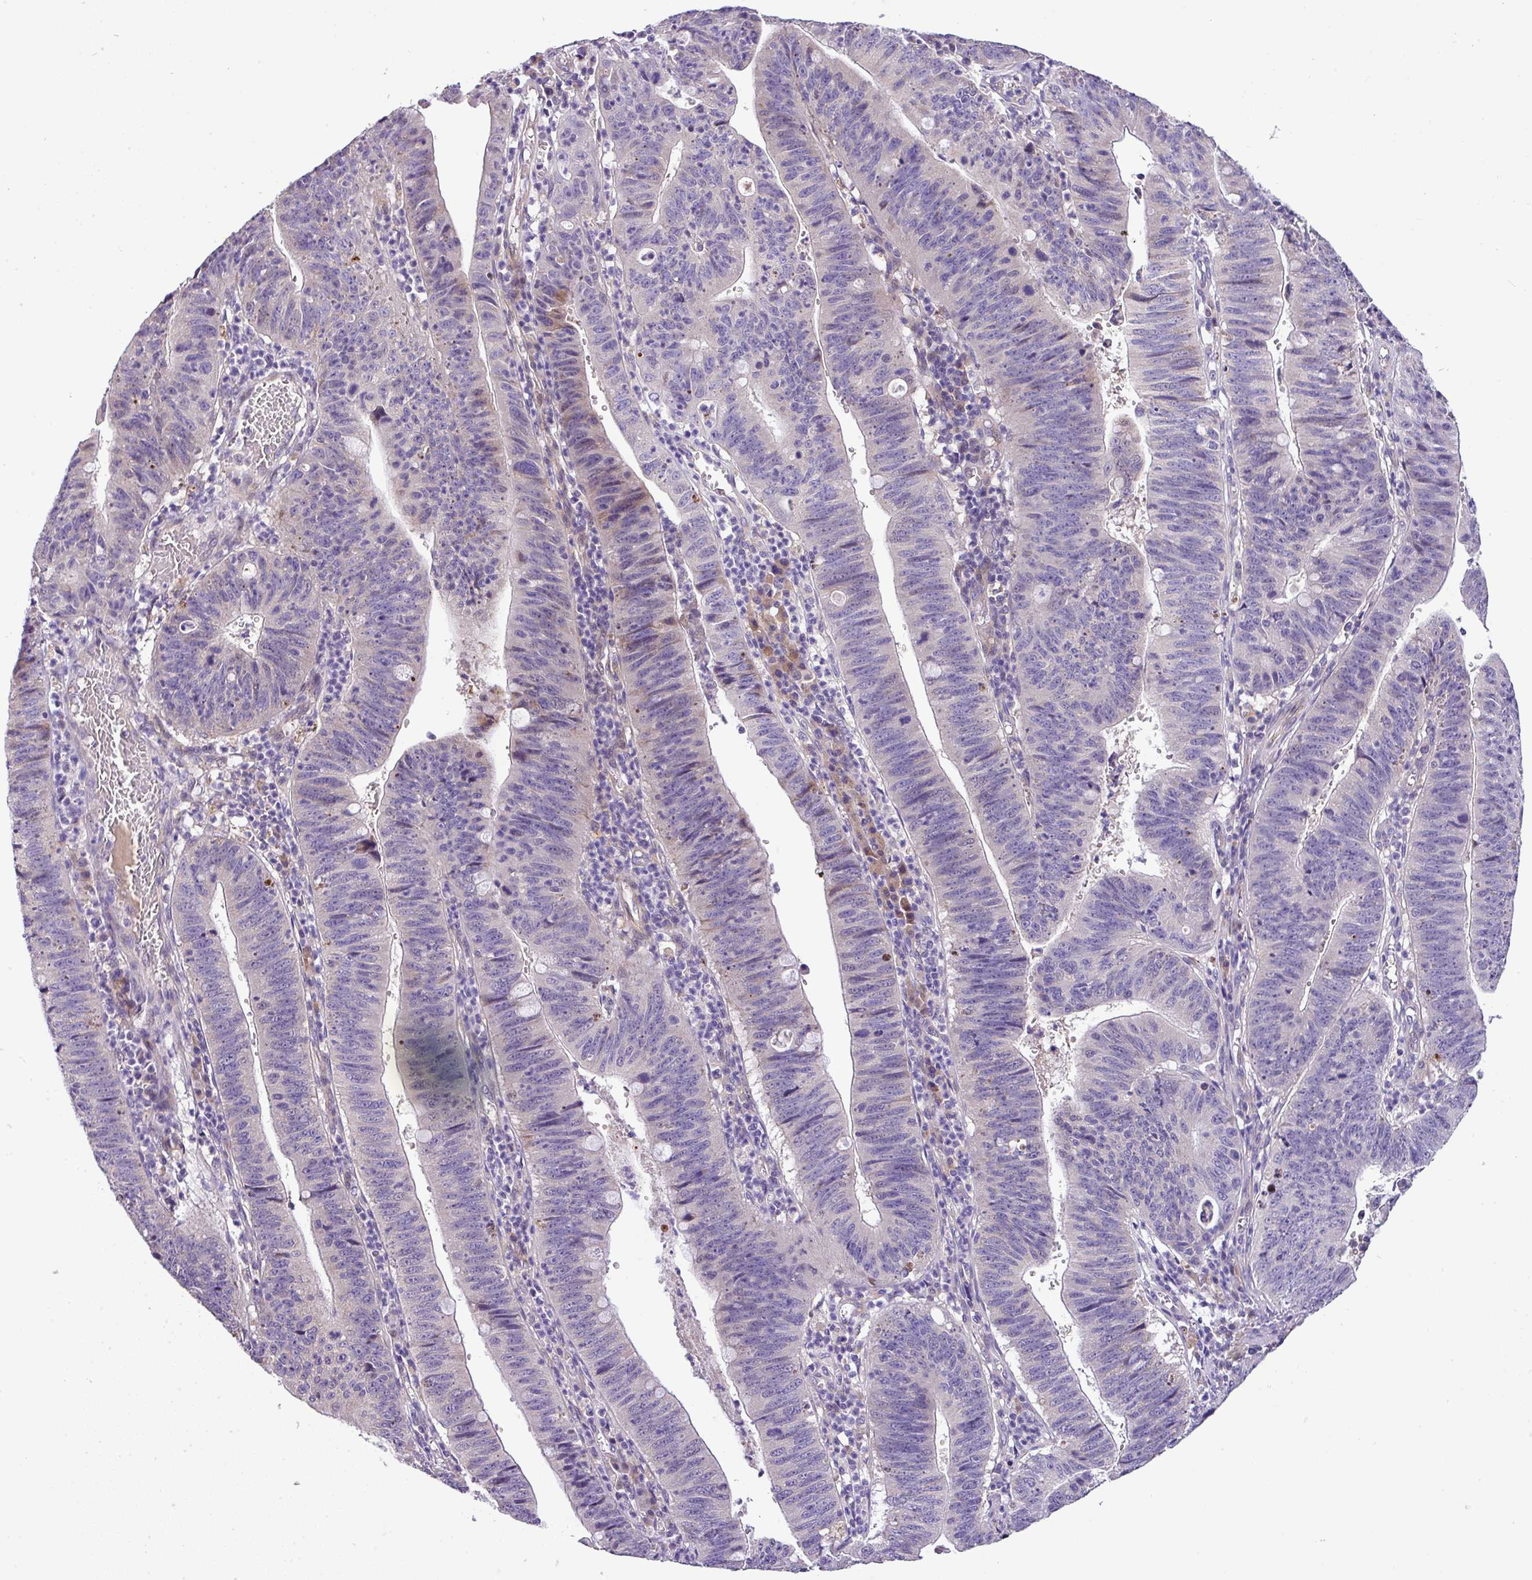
{"staining": {"intensity": "weak", "quantity": "<25%", "location": "cytoplasmic/membranous"}, "tissue": "stomach cancer", "cell_type": "Tumor cells", "image_type": "cancer", "snomed": [{"axis": "morphology", "description": "Adenocarcinoma, NOS"}, {"axis": "topography", "description": "Stomach"}], "caption": "Immunohistochemistry (IHC) photomicrograph of neoplastic tissue: stomach cancer (adenocarcinoma) stained with DAB (3,3'-diaminobenzidine) exhibits no significant protein positivity in tumor cells. (DAB (3,3'-diaminobenzidine) IHC with hematoxylin counter stain).", "gene": "ANXA2R", "patient": {"sex": "male", "age": 59}}